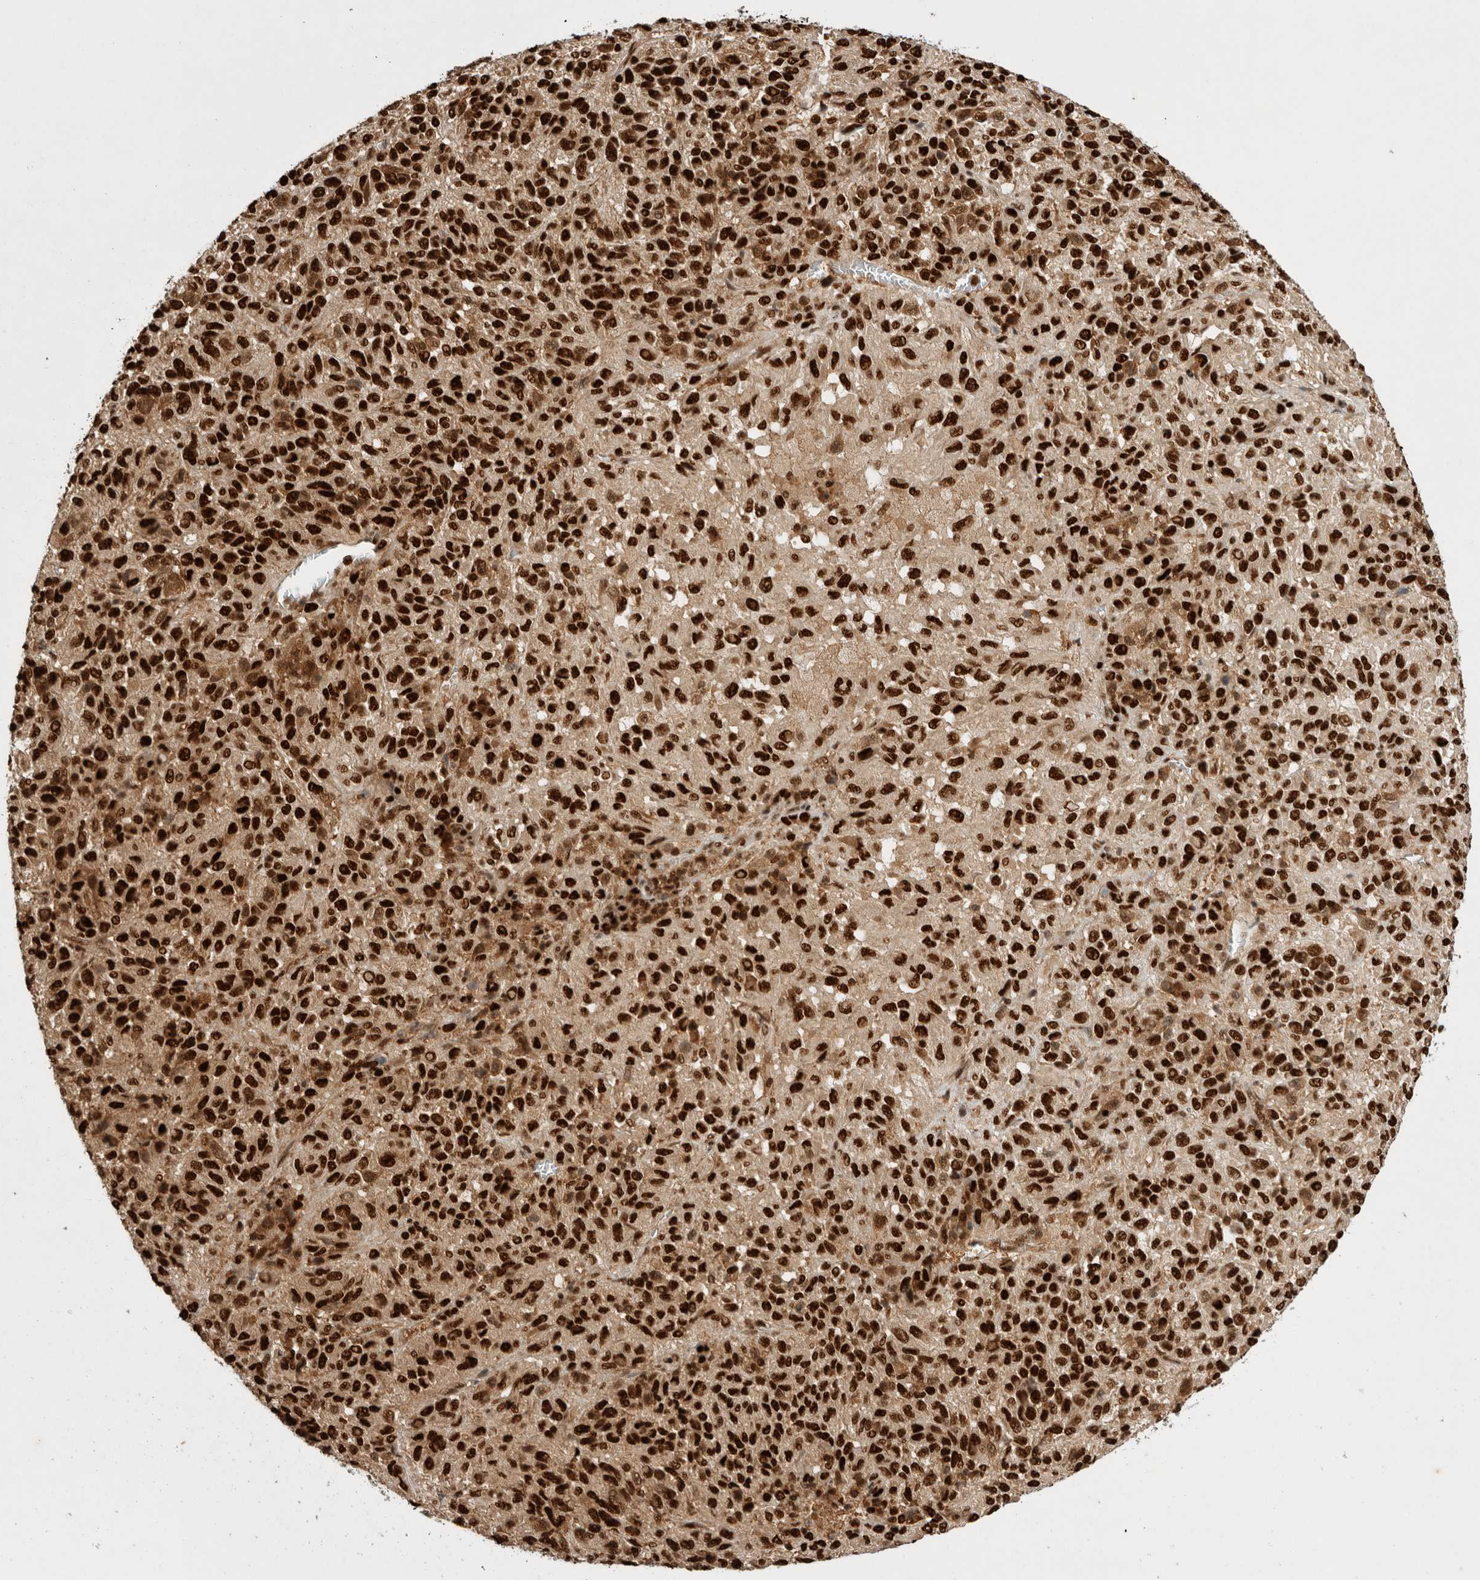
{"staining": {"intensity": "strong", "quantity": ">75%", "location": "nuclear"}, "tissue": "melanoma", "cell_type": "Tumor cells", "image_type": "cancer", "snomed": [{"axis": "morphology", "description": "Malignant melanoma, Metastatic site"}, {"axis": "topography", "description": "Lung"}], "caption": "An image showing strong nuclear positivity in approximately >75% of tumor cells in malignant melanoma (metastatic site), as visualized by brown immunohistochemical staining.", "gene": "SNRNP40", "patient": {"sex": "male", "age": 64}}